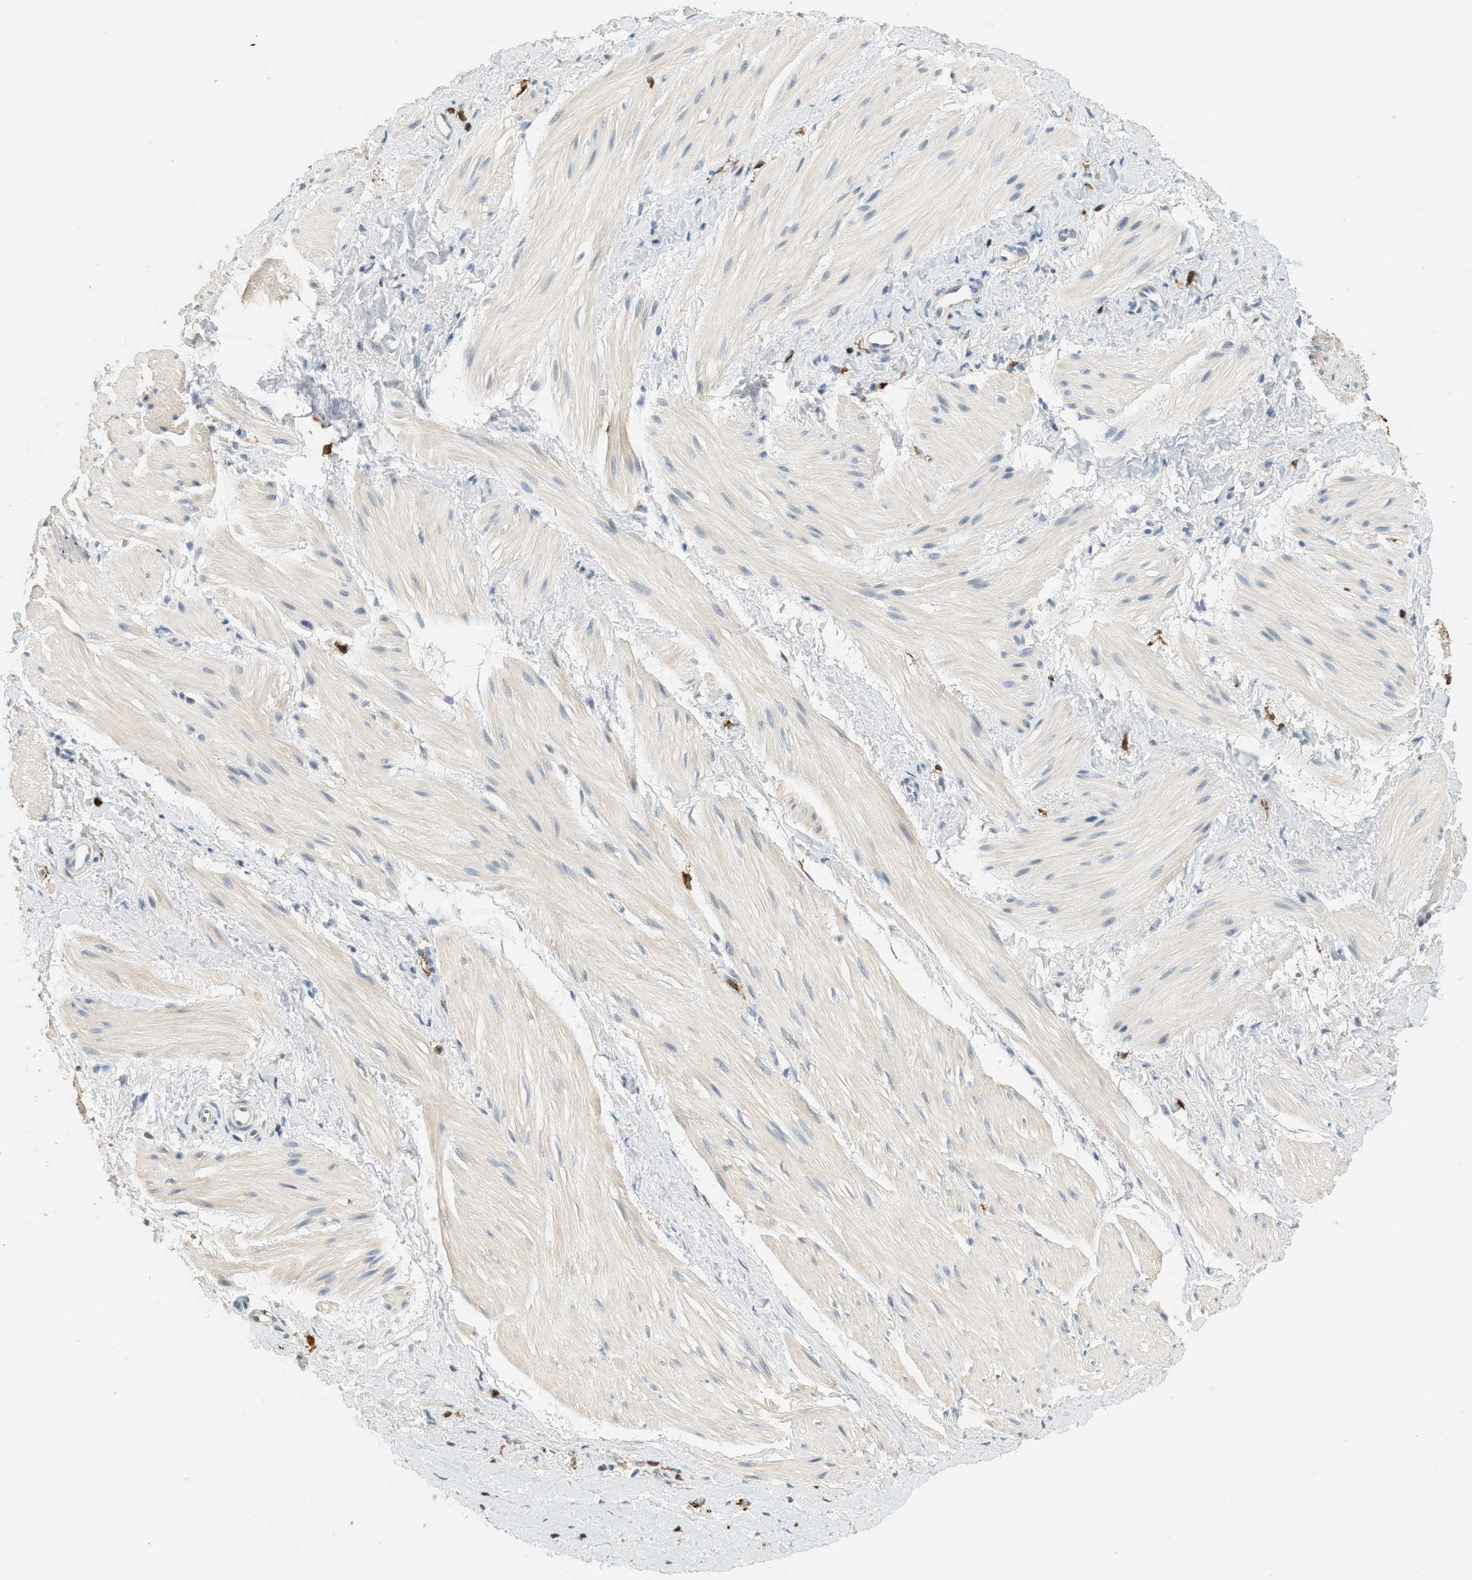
{"staining": {"intensity": "negative", "quantity": "none", "location": "none"}, "tissue": "smooth muscle", "cell_type": "Smooth muscle cells", "image_type": "normal", "snomed": [{"axis": "morphology", "description": "Normal tissue, NOS"}, {"axis": "topography", "description": "Smooth muscle"}], "caption": "High power microscopy micrograph of an immunohistochemistry (IHC) micrograph of normal smooth muscle, revealing no significant expression in smooth muscle cells. (Brightfield microscopy of DAB immunohistochemistry at high magnification).", "gene": "LSP1", "patient": {"sex": "male", "age": 16}}